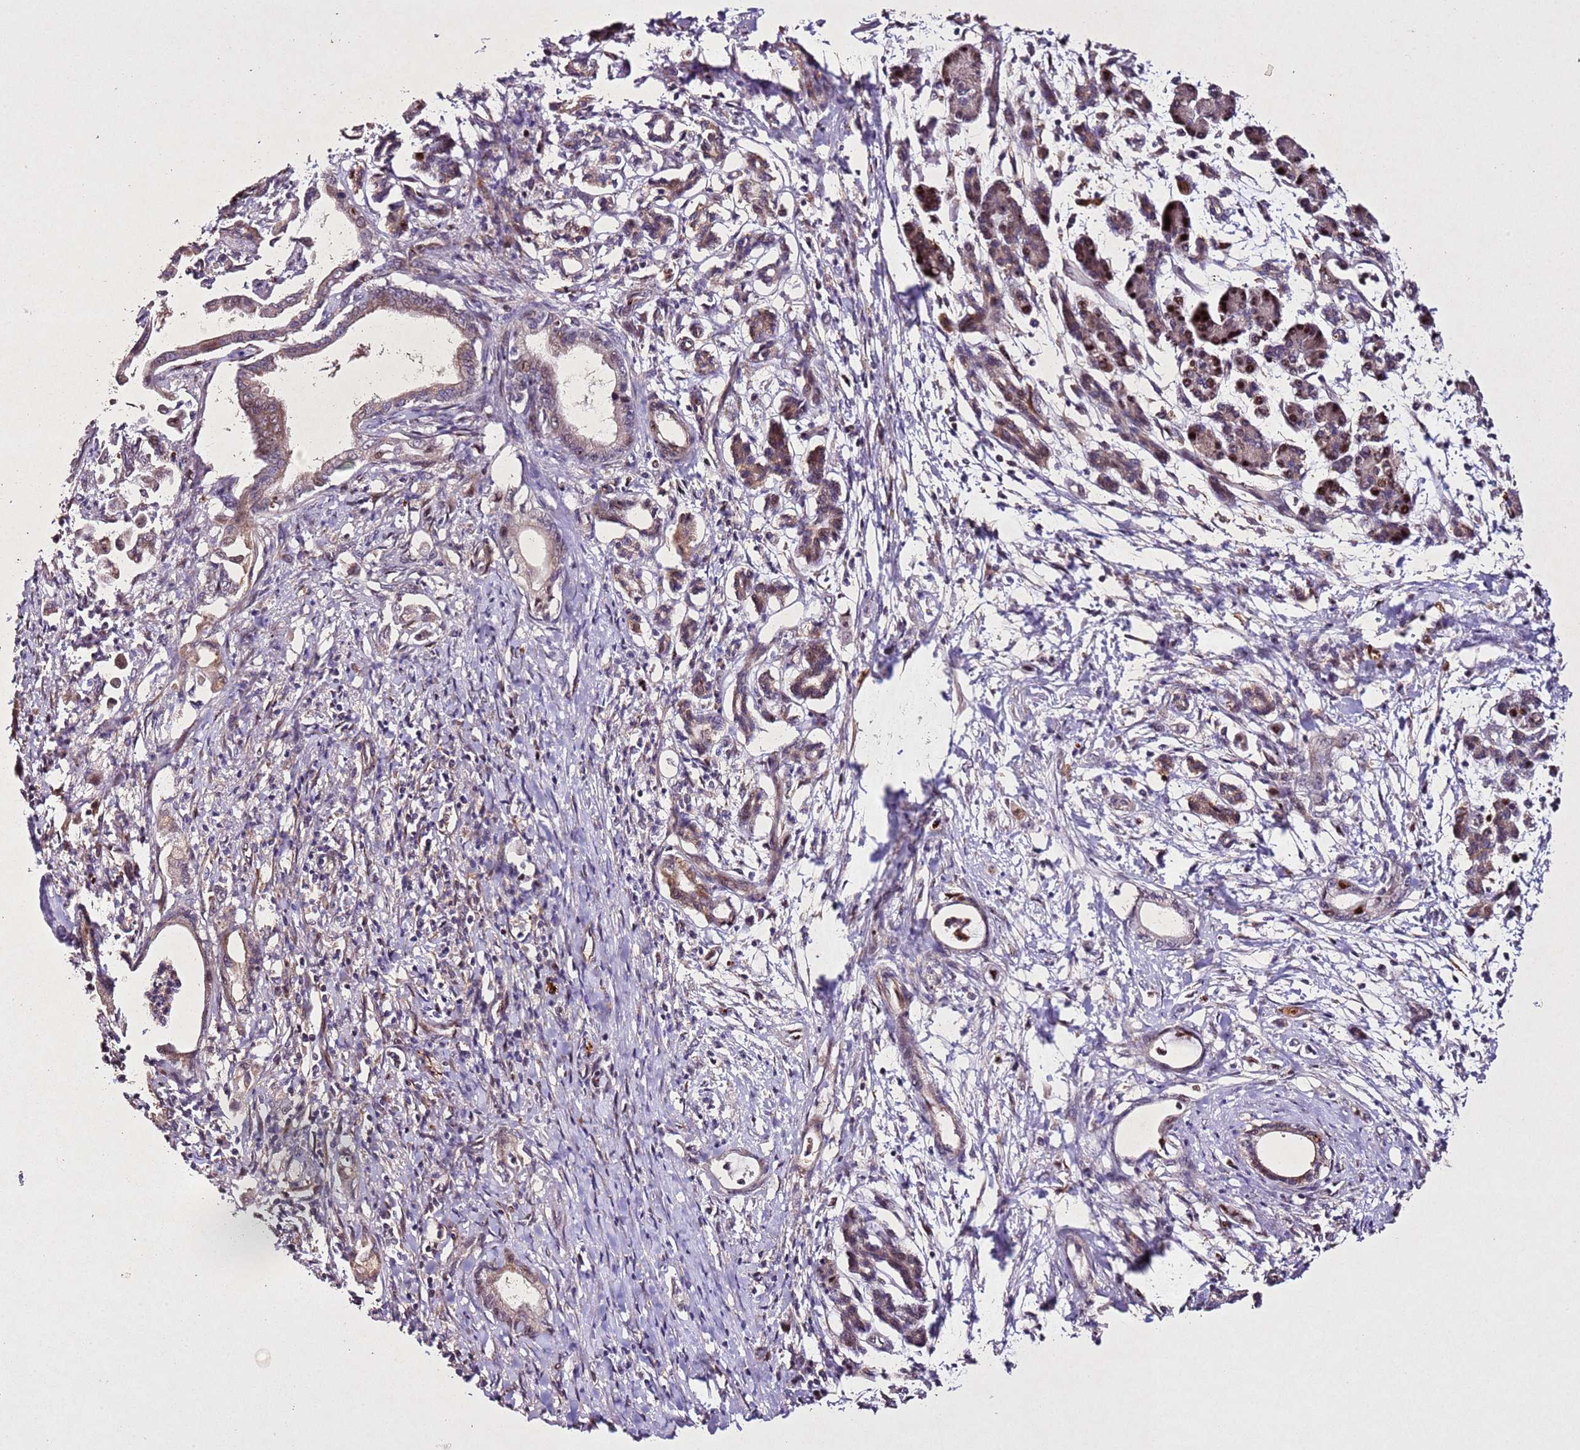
{"staining": {"intensity": "weak", "quantity": ">75%", "location": "cytoplasmic/membranous"}, "tissue": "pancreatic cancer", "cell_type": "Tumor cells", "image_type": "cancer", "snomed": [{"axis": "morphology", "description": "Adenocarcinoma, NOS"}, {"axis": "topography", "description": "Pancreas"}], "caption": "High-magnification brightfield microscopy of pancreatic adenocarcinoma stained with DAB (brown) and counterstained with hematoxylin (blue). tumor cells exhibit weak cytoplasmic/membranous positivity is seen in approximately>75% of cells. The staining was performed using DAB, with brown indicating positive protein expression. Nuclei are stained blue with hematoxylin.", "gene": "PTMA", "patient": {"sex": "female", "age": 55}}